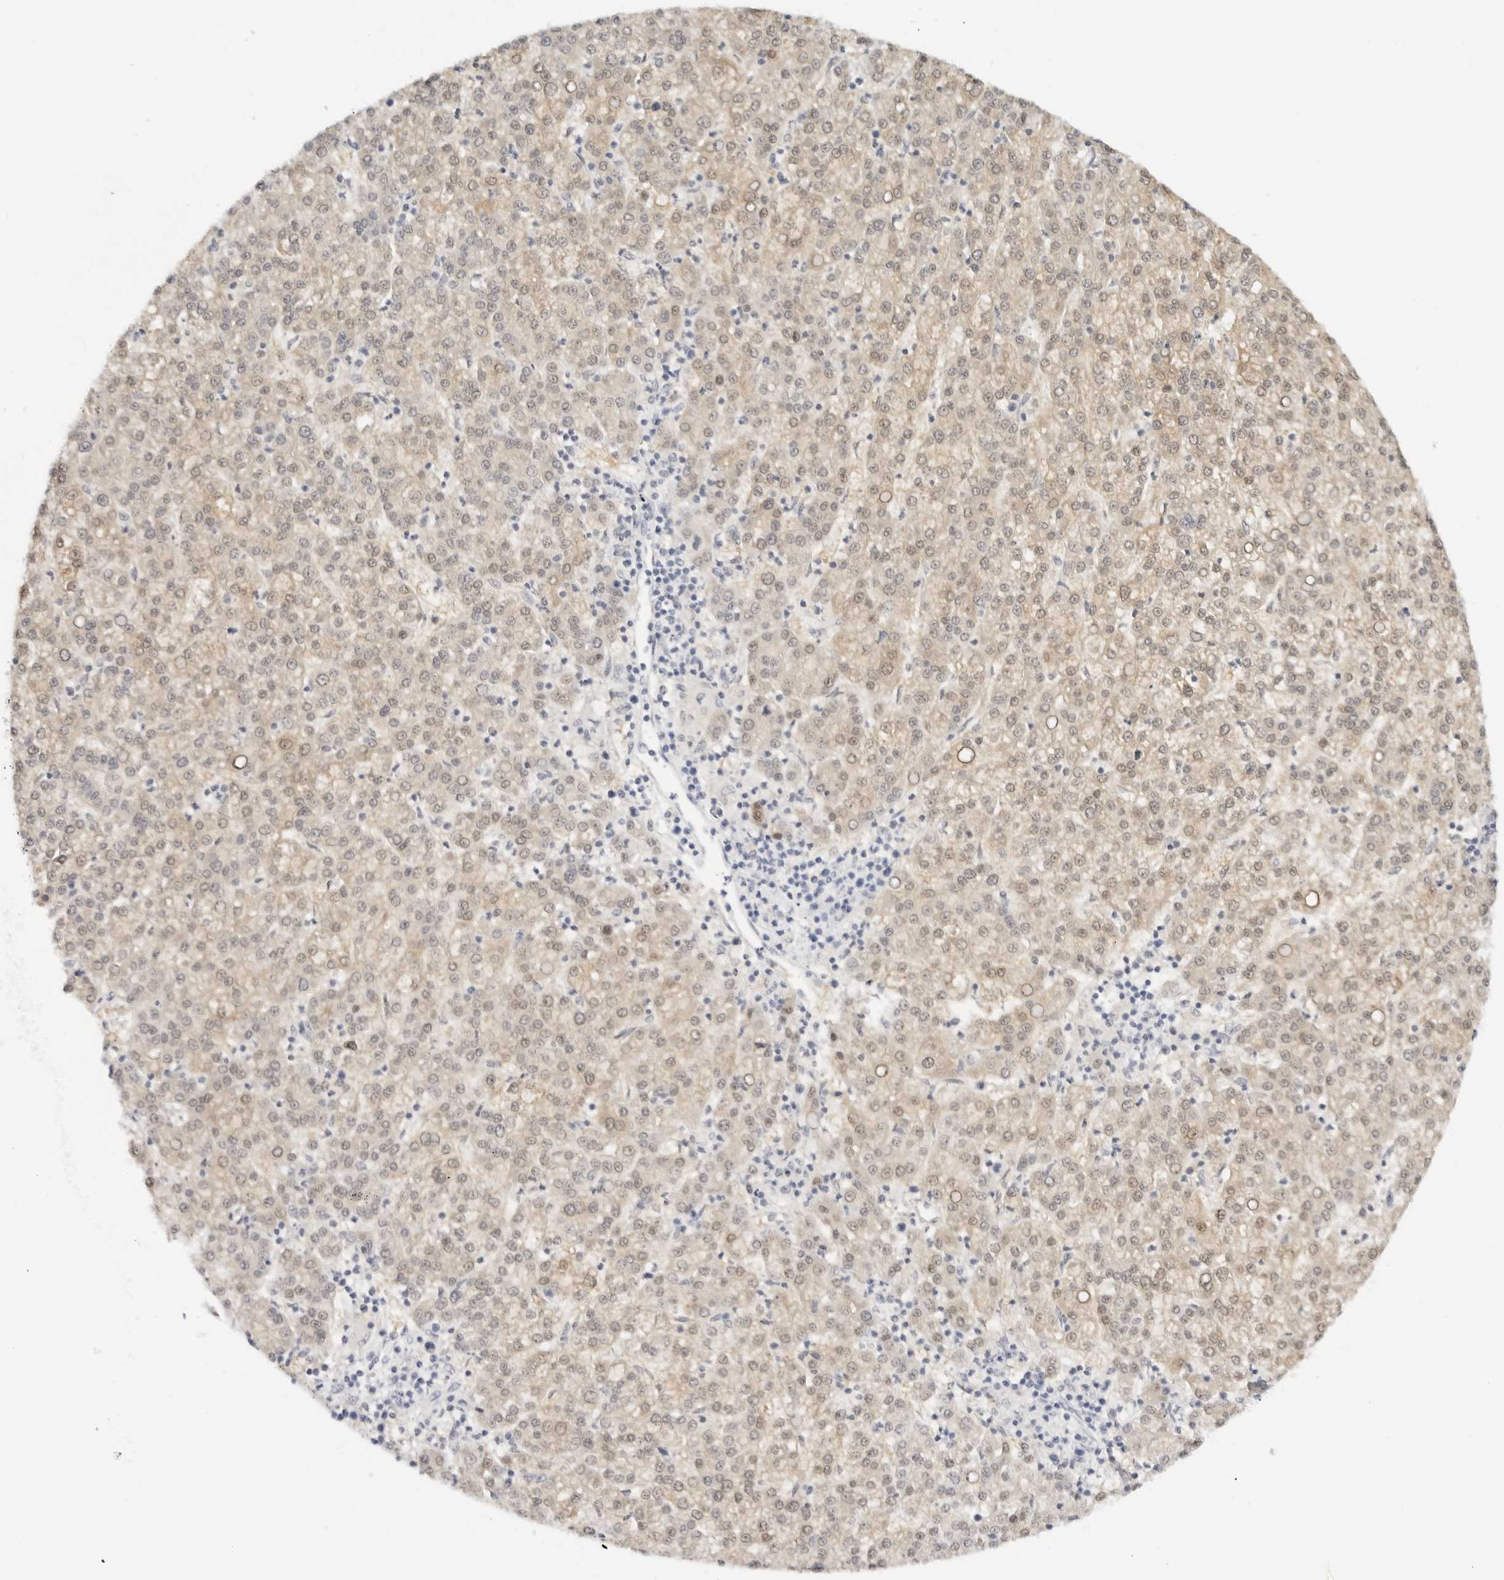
{"staining": {"intensity": "weak", "quantity": "25%-75%", "location": "cytoplasmic/membranous,nuclear"}, "tissue": "liver cancer", "cell_type": "Tumor cells", "image_type": "cancer", "snomed": [{"axis": "morphology", "description": "Carcinoma, Hepatocellular, NOS"}, {"axis": "topography", "description": "Liver"}], "caption": "Brown immunohistochemical staining in human hepatocellular carcinoma (liver) demonstrates weak cytoplasmic/membranous and nuclear expression in about 25%-75% of tumor cells. (brown staining indicates protein expression, while blue staining denotes nuclei).", "gene": "PCDH19", "patient": {"sex": "female", "age": 58}}